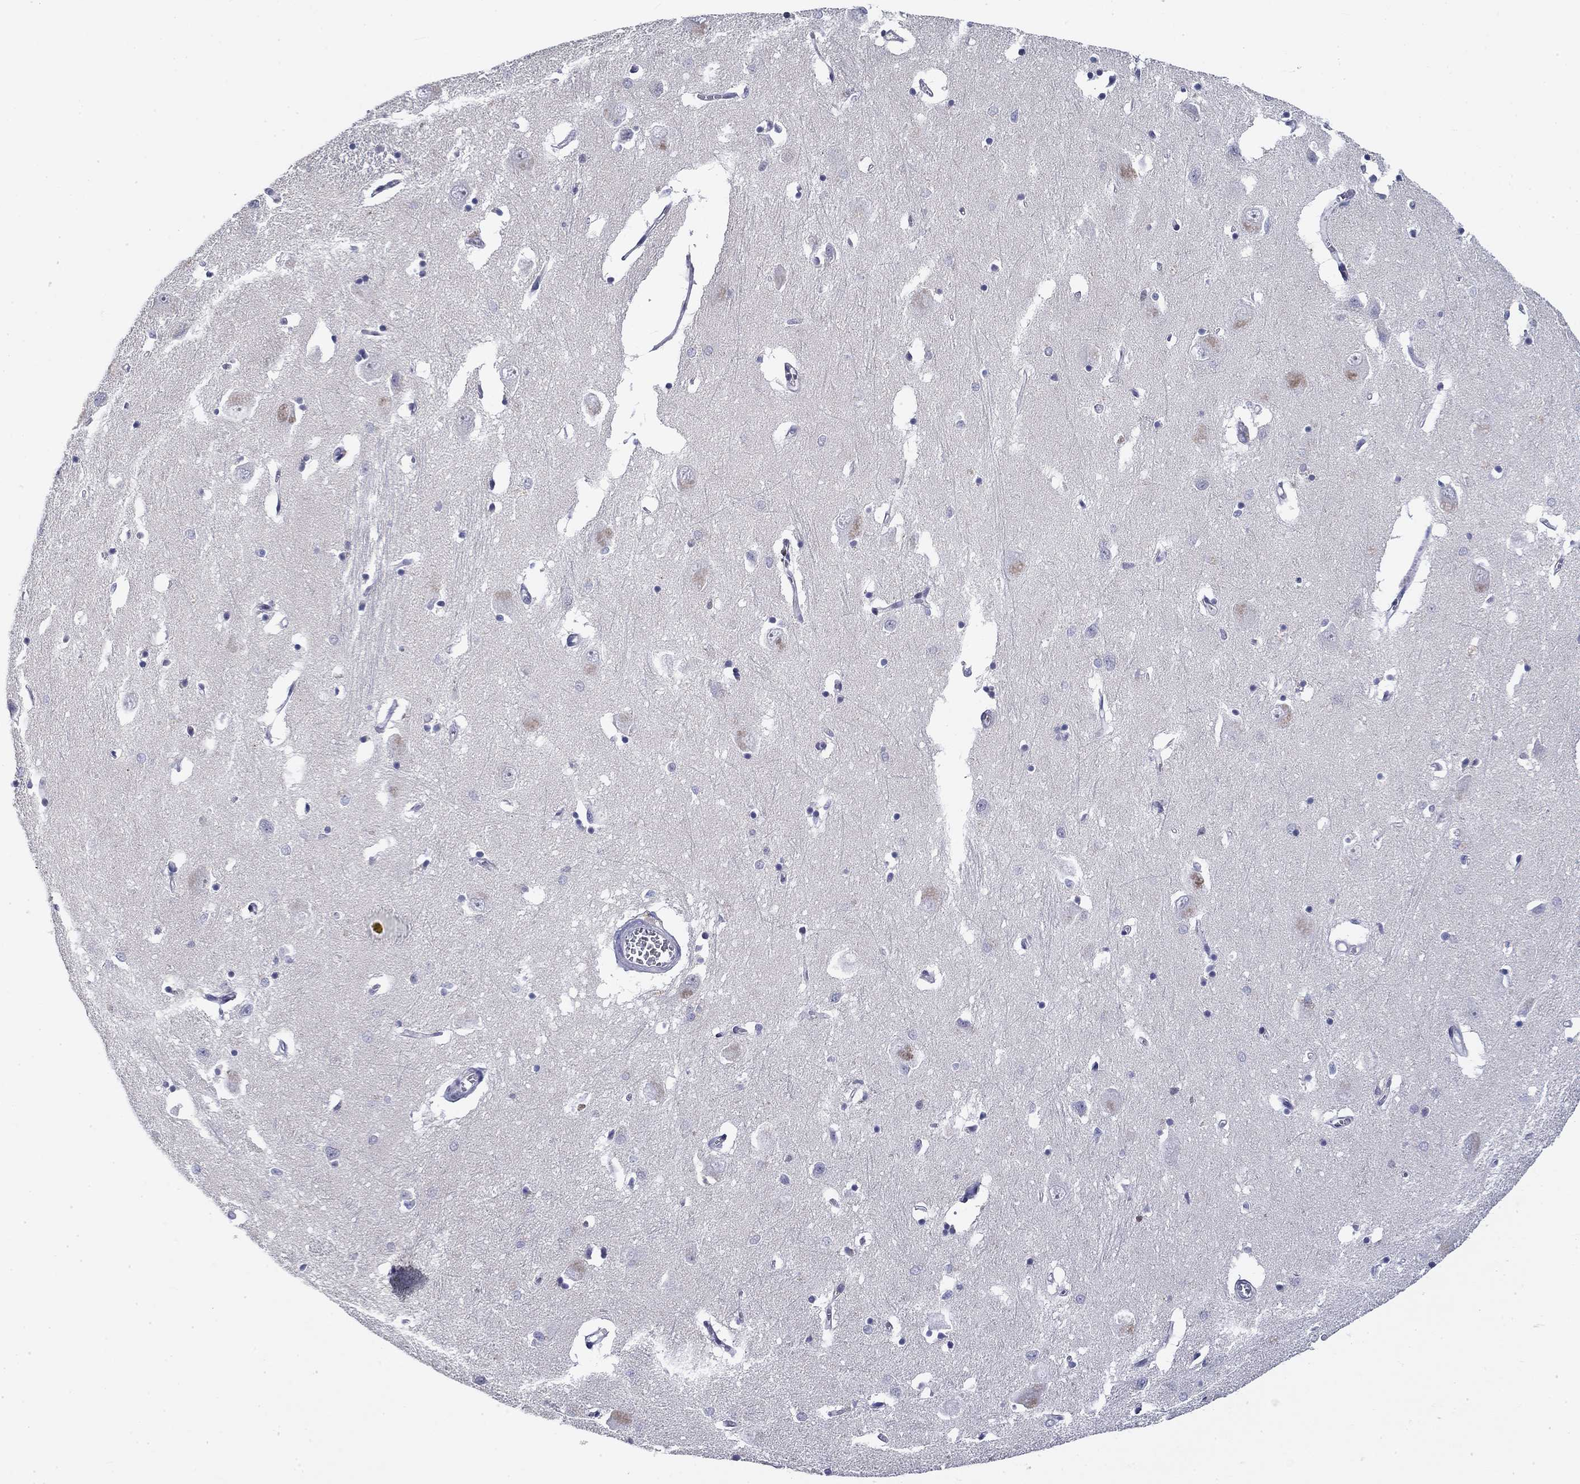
{"staining": {"intensity": "negative", "quantity": "none", "location": "none"}, "tissue": "caudate", "cell_type": "Glial cells", "image_type": "normal", "snomed": [{"axis": "morphology", "description": "Normal tissue, NOS"}, {"axis": "topography", "description": "Lateral ventricle wall"}], "caption": "The histopathology image exhibits no staining of glial cells in normal caudate.", "gene": "POU2F2", "patient": {"sex": "male", "age": 54}}